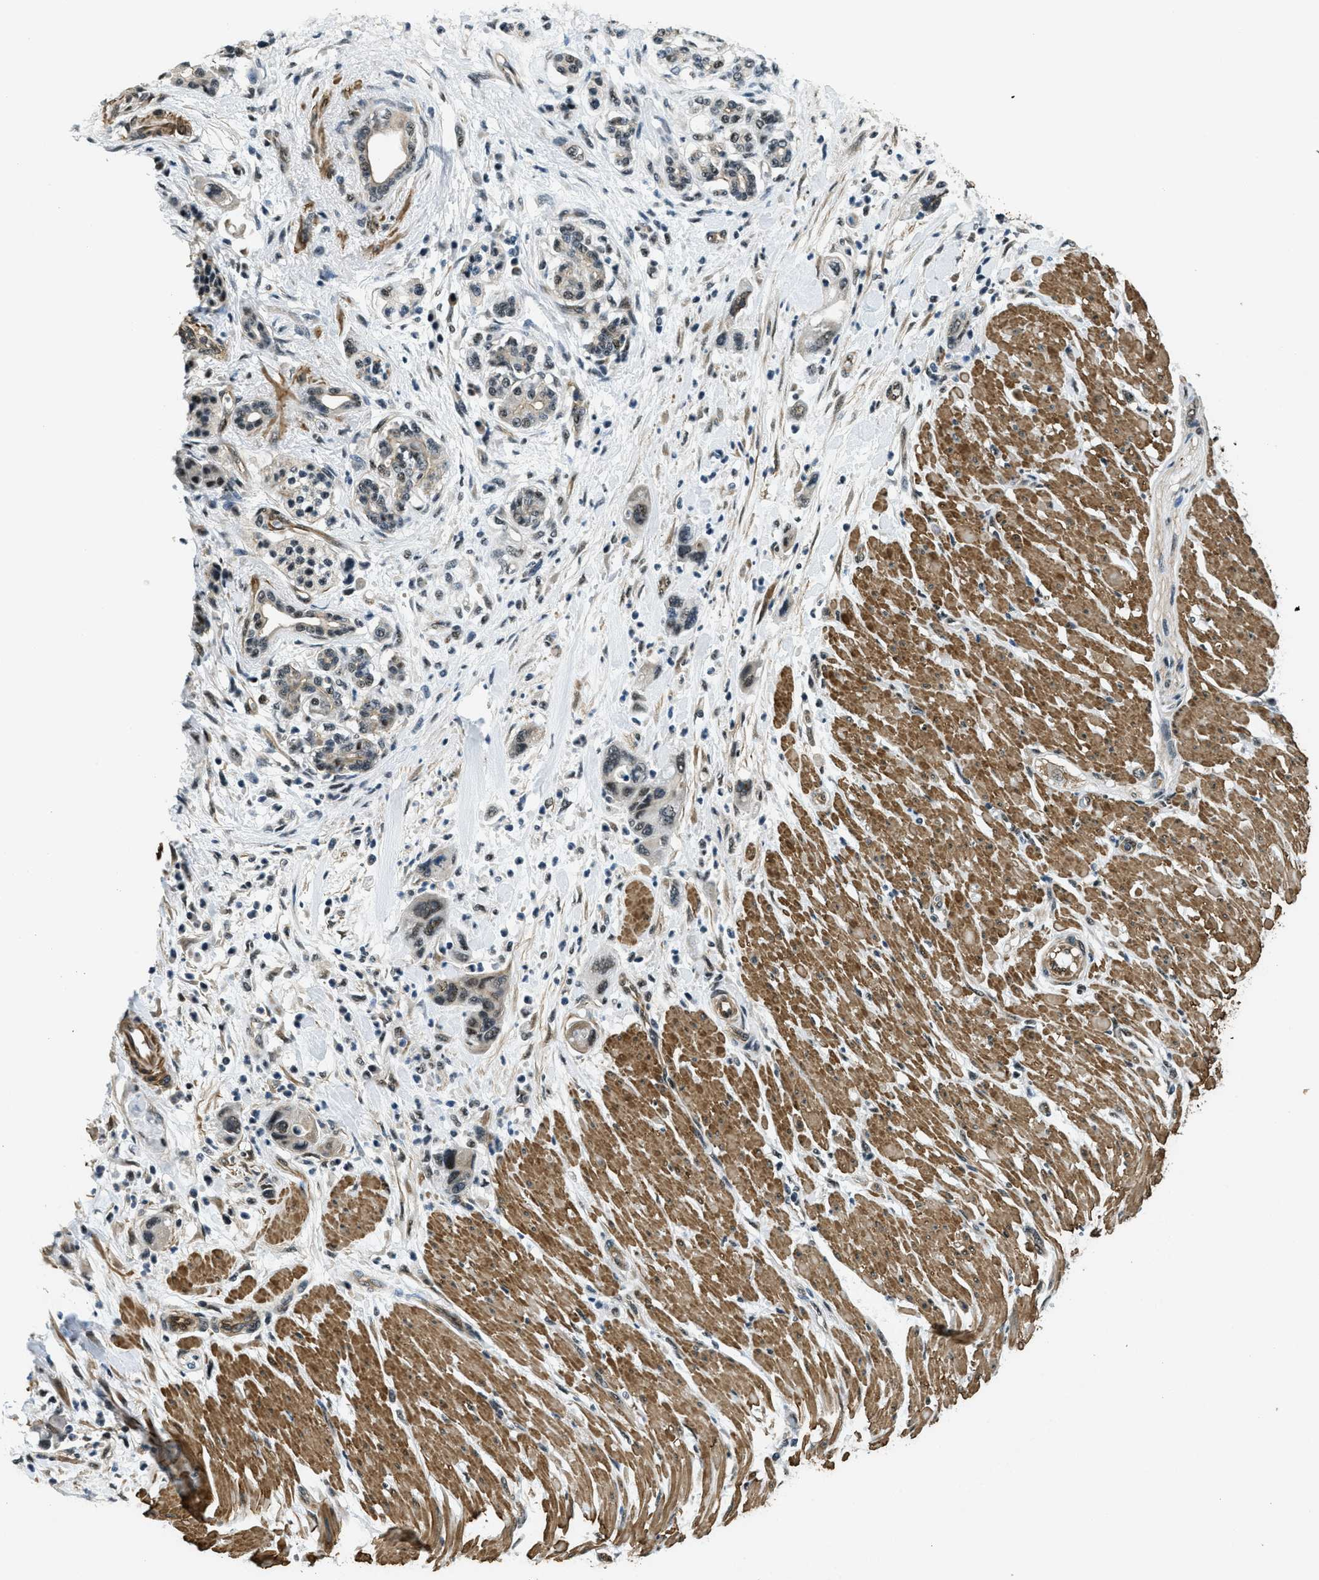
{"staining": {"intensity": "weak", "quantity": "25%-75%", "location": "nuclear"}, "tissue": "pancreatic cancer", "cell_type": "Tumor cells", "image_type": "cancer", "snomed": [{"axis": "morphology", "description": "Normal tissue, NOS"}, {"axis": "morphology", "description": "Adenocarcinoma, NOS"}, {"axis": "topography", "description": "Pancreas"}], "caption": "IHC of adenocarcinoma (pancreatic) demonstrates low levels of weak nuclear staining in approximately 25%-75% of tumor cells. The staining was performed using DAB (3,3'-diaminobenzidine) to visualize the protein expression in brown, while the nuclei were stained in blue with hematoxylin (Magnification: 20x).", "gene": "CFAP36", "patient": {"sex": "female", "age": 71}}